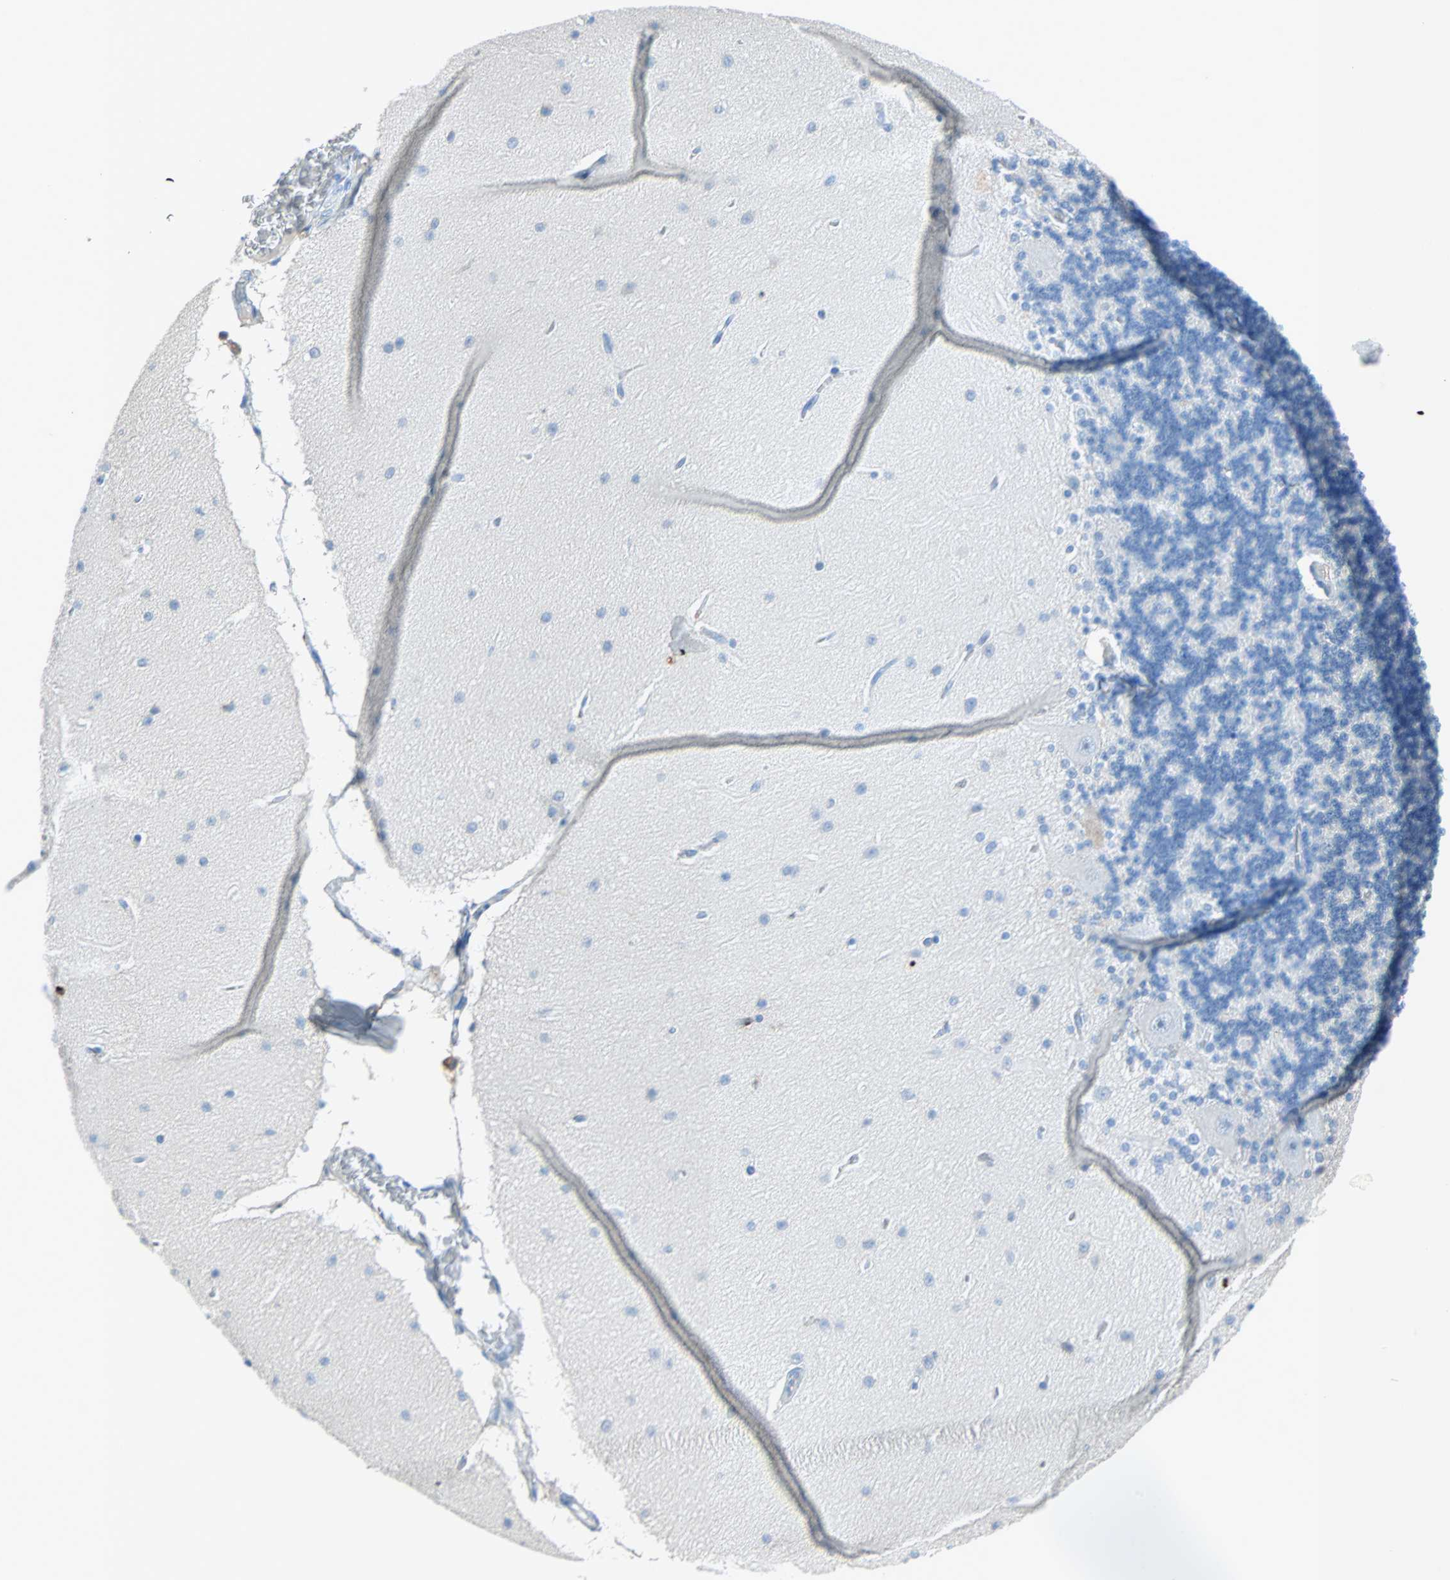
{"staining": {"intensity": "negative", "quantity": "none", "location": "none"}, "tissue": "cerebellum", "cell_type": "Cells in granular layer", "image_type": "normal", "snomed": [{"axis": "morphology", "description": "Normal tissue, NOS"}, {"axis": "topography", "description": "Cerebellum"}], "caption": "Cells in granular layer show no significant staining in normal cerebellum.", "gene": "CLEC4A", "patient": {"sex": "female", "age": 54}}